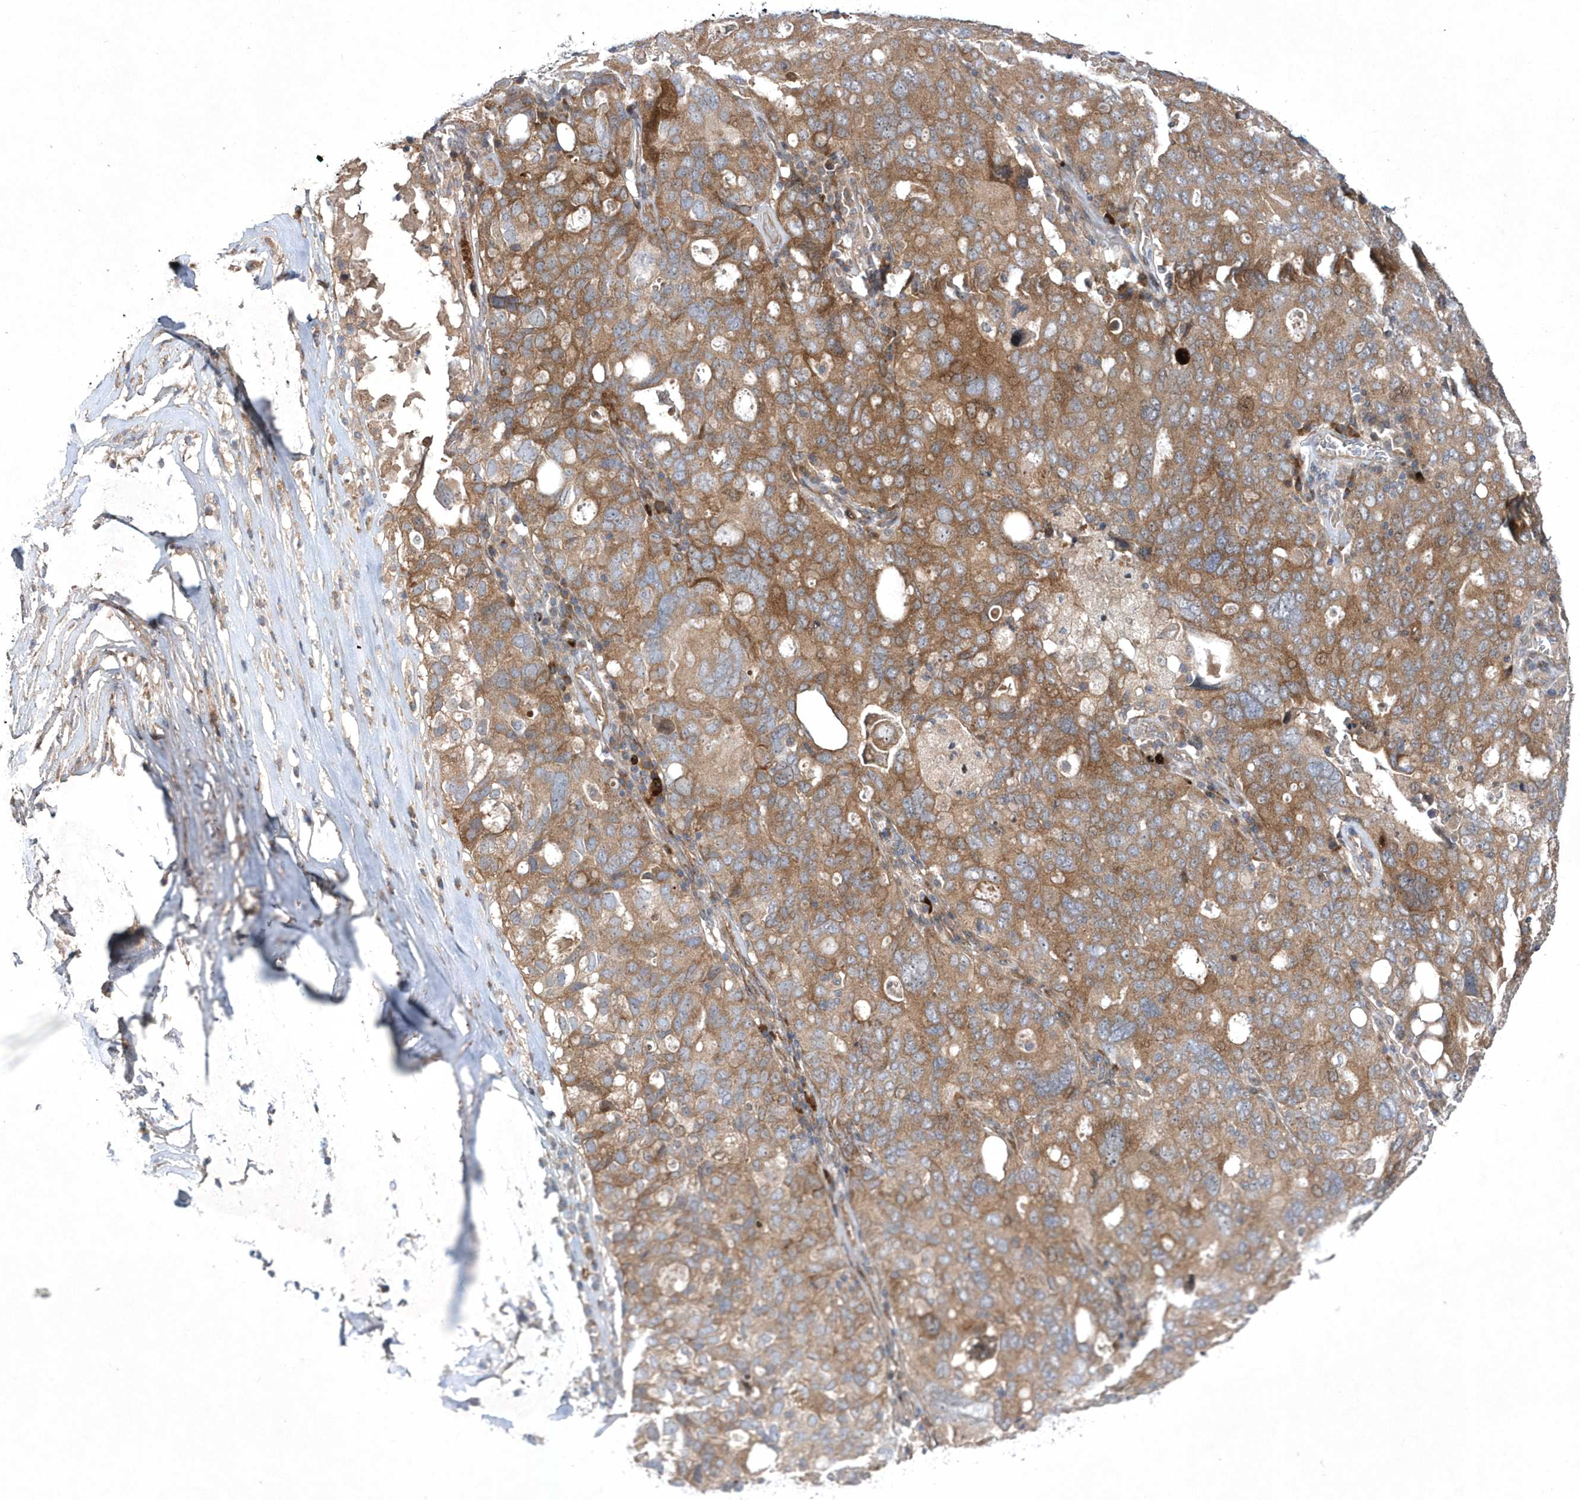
{"staining": {"intensity": "moderate", "quantity": ">75%", "location": "cytoplasmic/membranous"}, "tissue": "ovarian cancer", "cell_type": "Tumor cells", "image_type": "cancer", "snomed": [{"axis": "morphology", "description": "Carcinoma, endometroid"}, {"axis": "topography", "description": "Ovary"}], "caption": "This micrograph shows IHC staining of ovarian cancer, with medium moderate cytoplasmic/membranous positivity in about >75% of tumor cells.", "gene": "DSPP", "patient": {"sex": "female", "age": 62}}